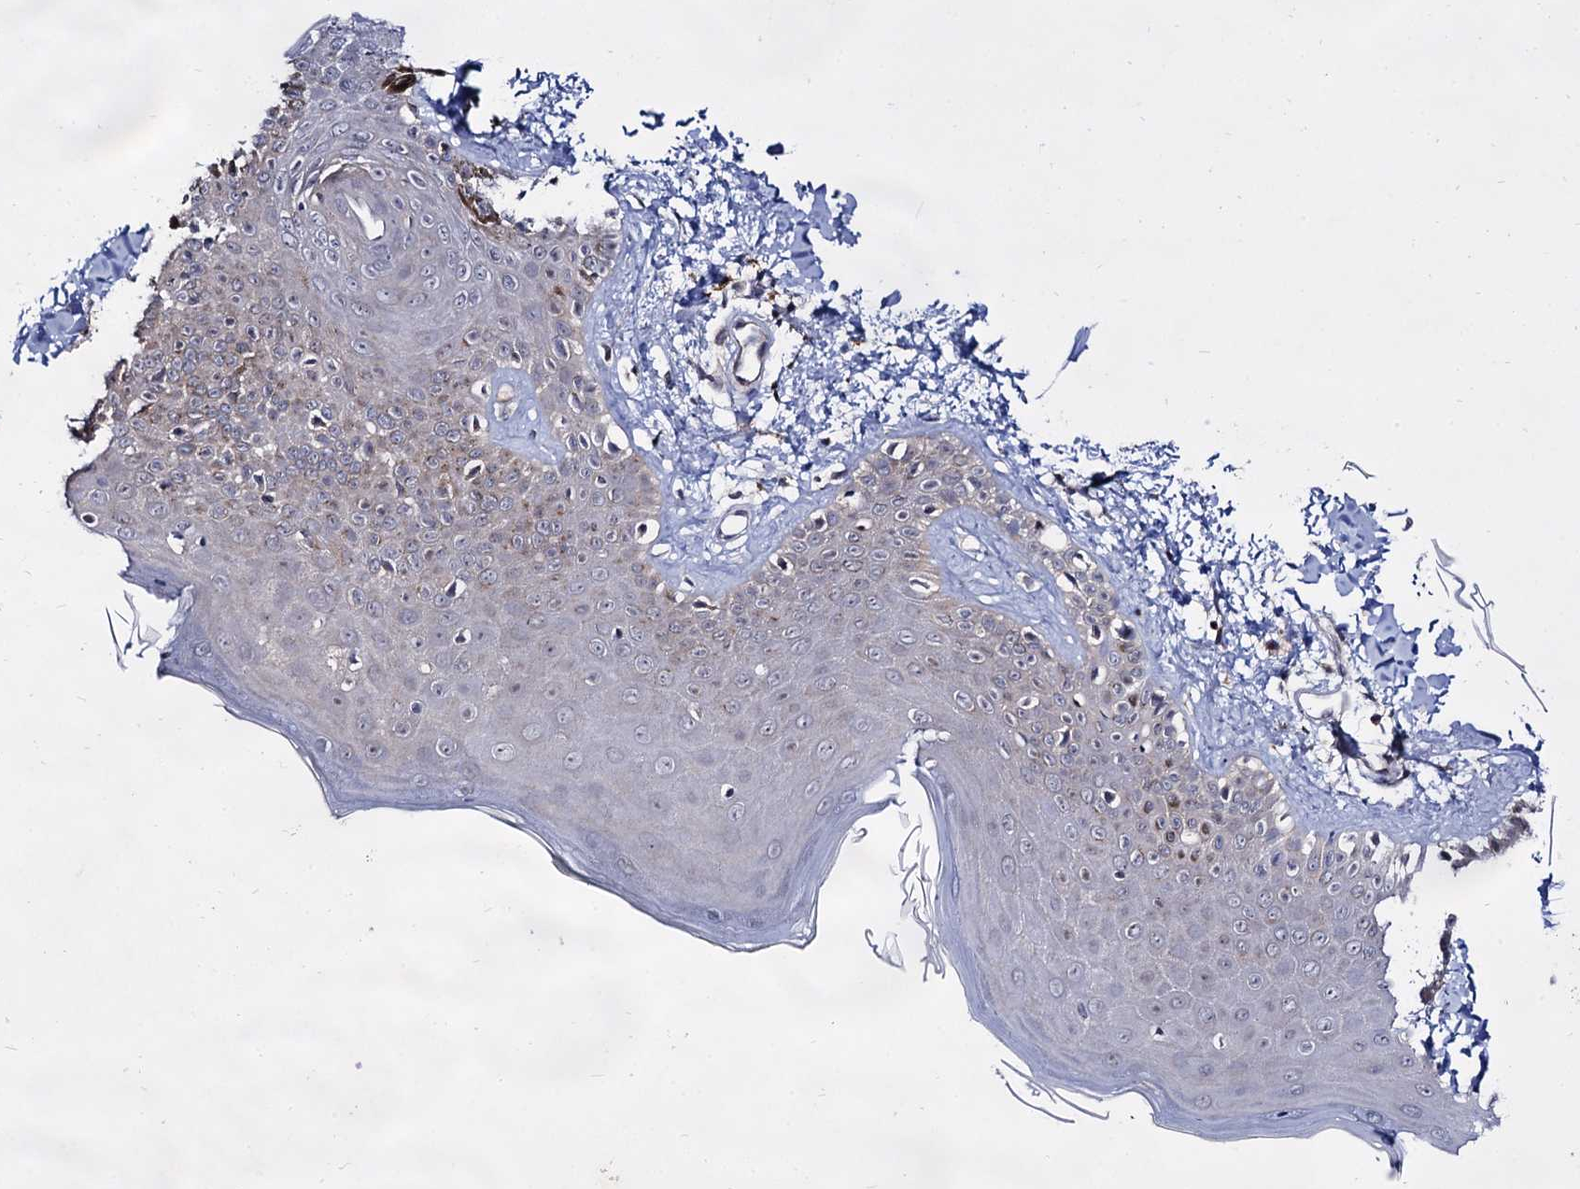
{"staining": {"intensity": "moderate", "quantity": ">75%", "location": "cytoplasmic/membranous"}, "tissue": "skin", "cell_type": "Fibroblasts", "image_type": "normal", "snomed": [{"axis": "morphology", "description": "Normal tissue, NOS"}, {"axis": "topography", "description": "Skin"}], "caption": "Protein staining by IHC demonstrates moderate cytoplasmic/membranous expression in about >75% of fibroblasts in benign skin. The staining was performed using DAB (3,3'-diaminobenzidine), with brown indicating positive protein expression. Nuclei are stained blue with hematoxylin.", "gene": "ARFIP2", "patient": {"sex": "male", "age": 52}}